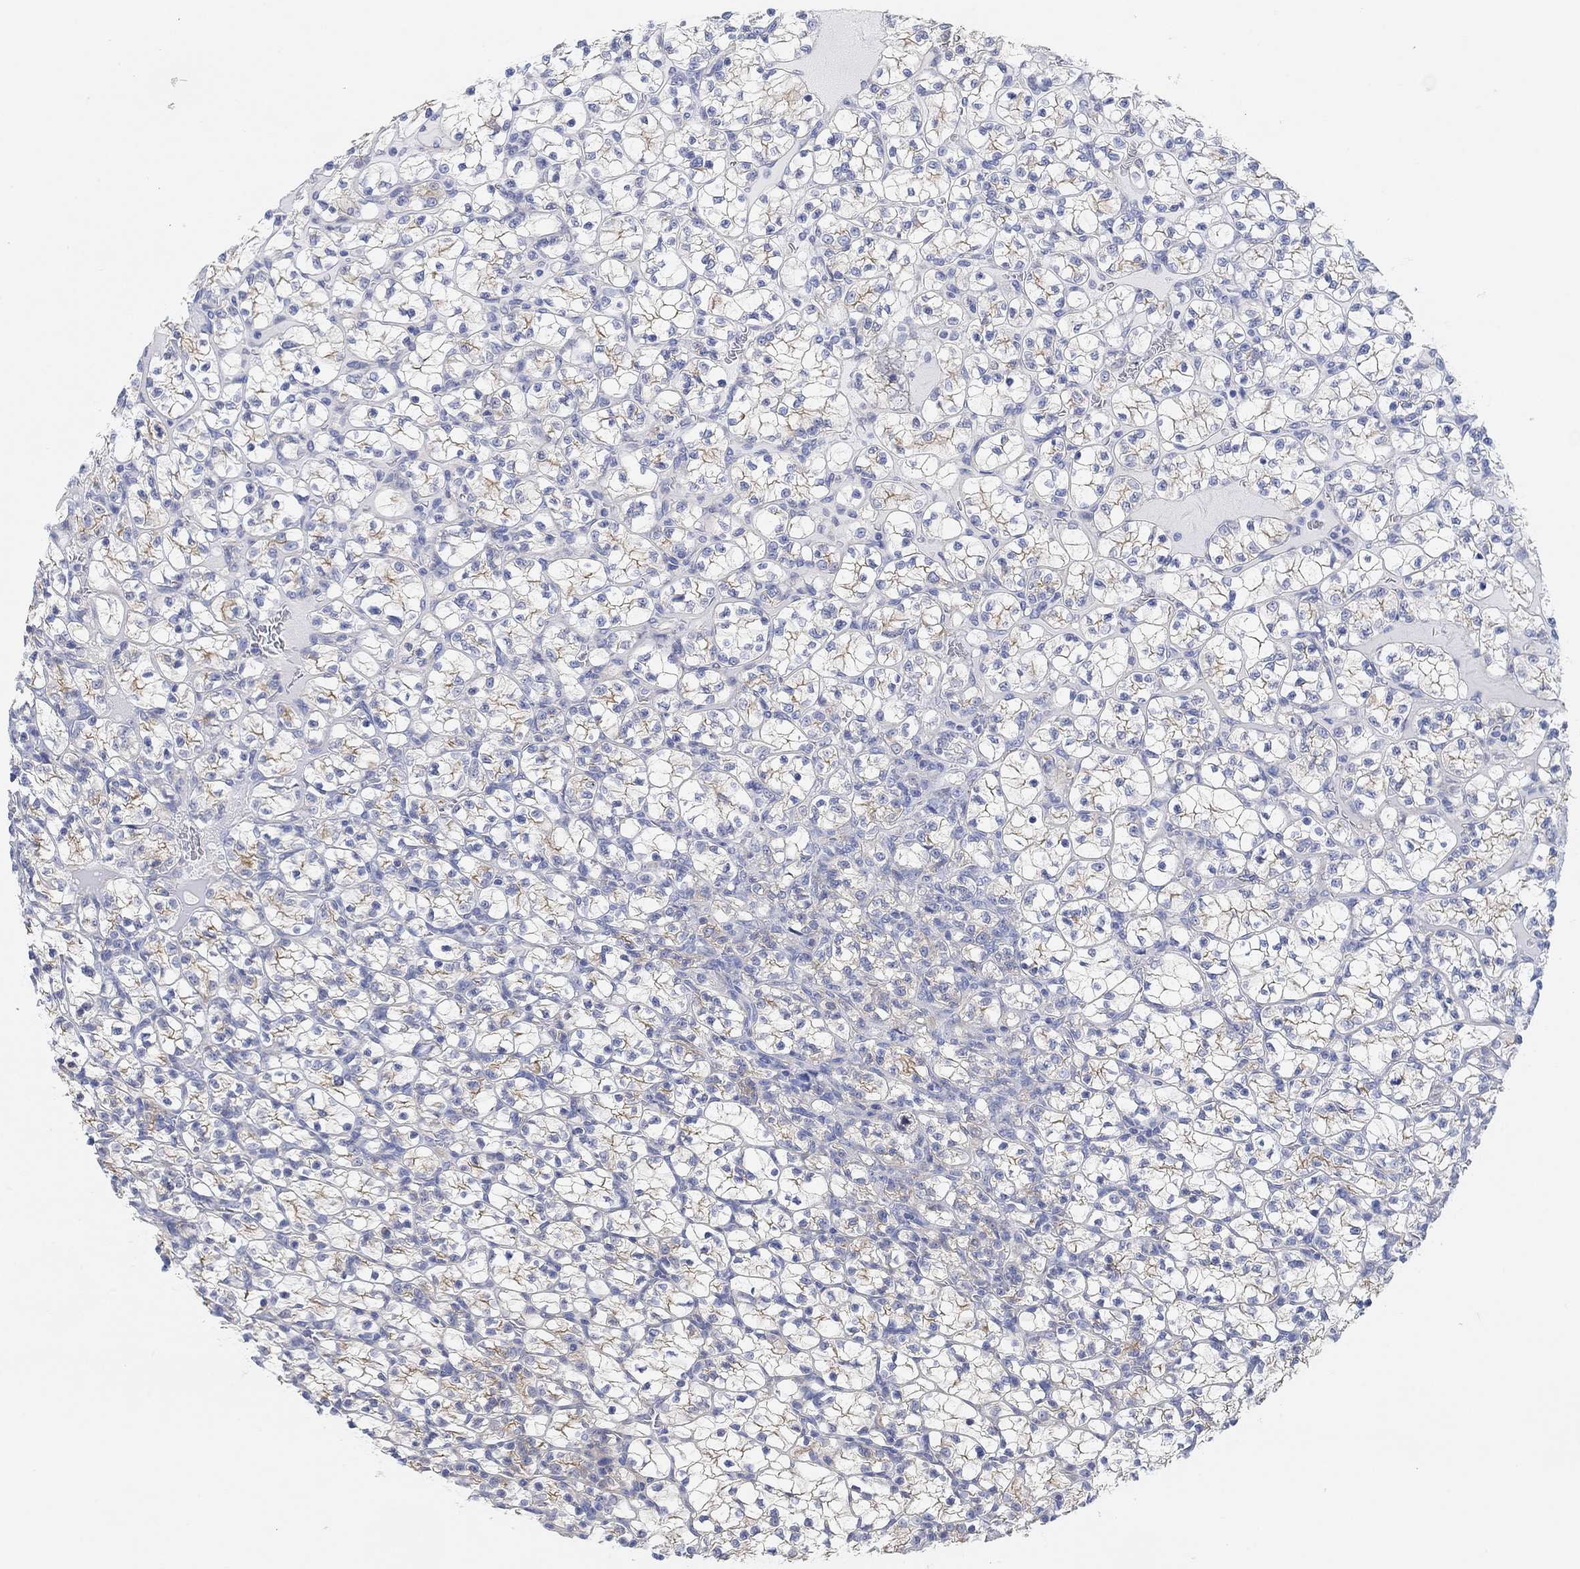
{"staining": {"intensity": "moderate", "quantity": "<25%", "location": "cytoplasmic/membranous"}, "tissue": "renal cancer", "cell_type": "Tumor cells", "image_type": "cancer", "snomed": [{"axis": "morphology", "description": "Adenocarcinoma, NOS"}, {"axis": "topography", "description": "Kidney"}], "caption": "The micrograph displays a brown stain indicating the presence of a protein in the cytoplasmic/membranous of tumor cells in renal cancer (adenocarcinoma).", "gene": "RGS1", "patient": {"sex": "female", "age": 89}}